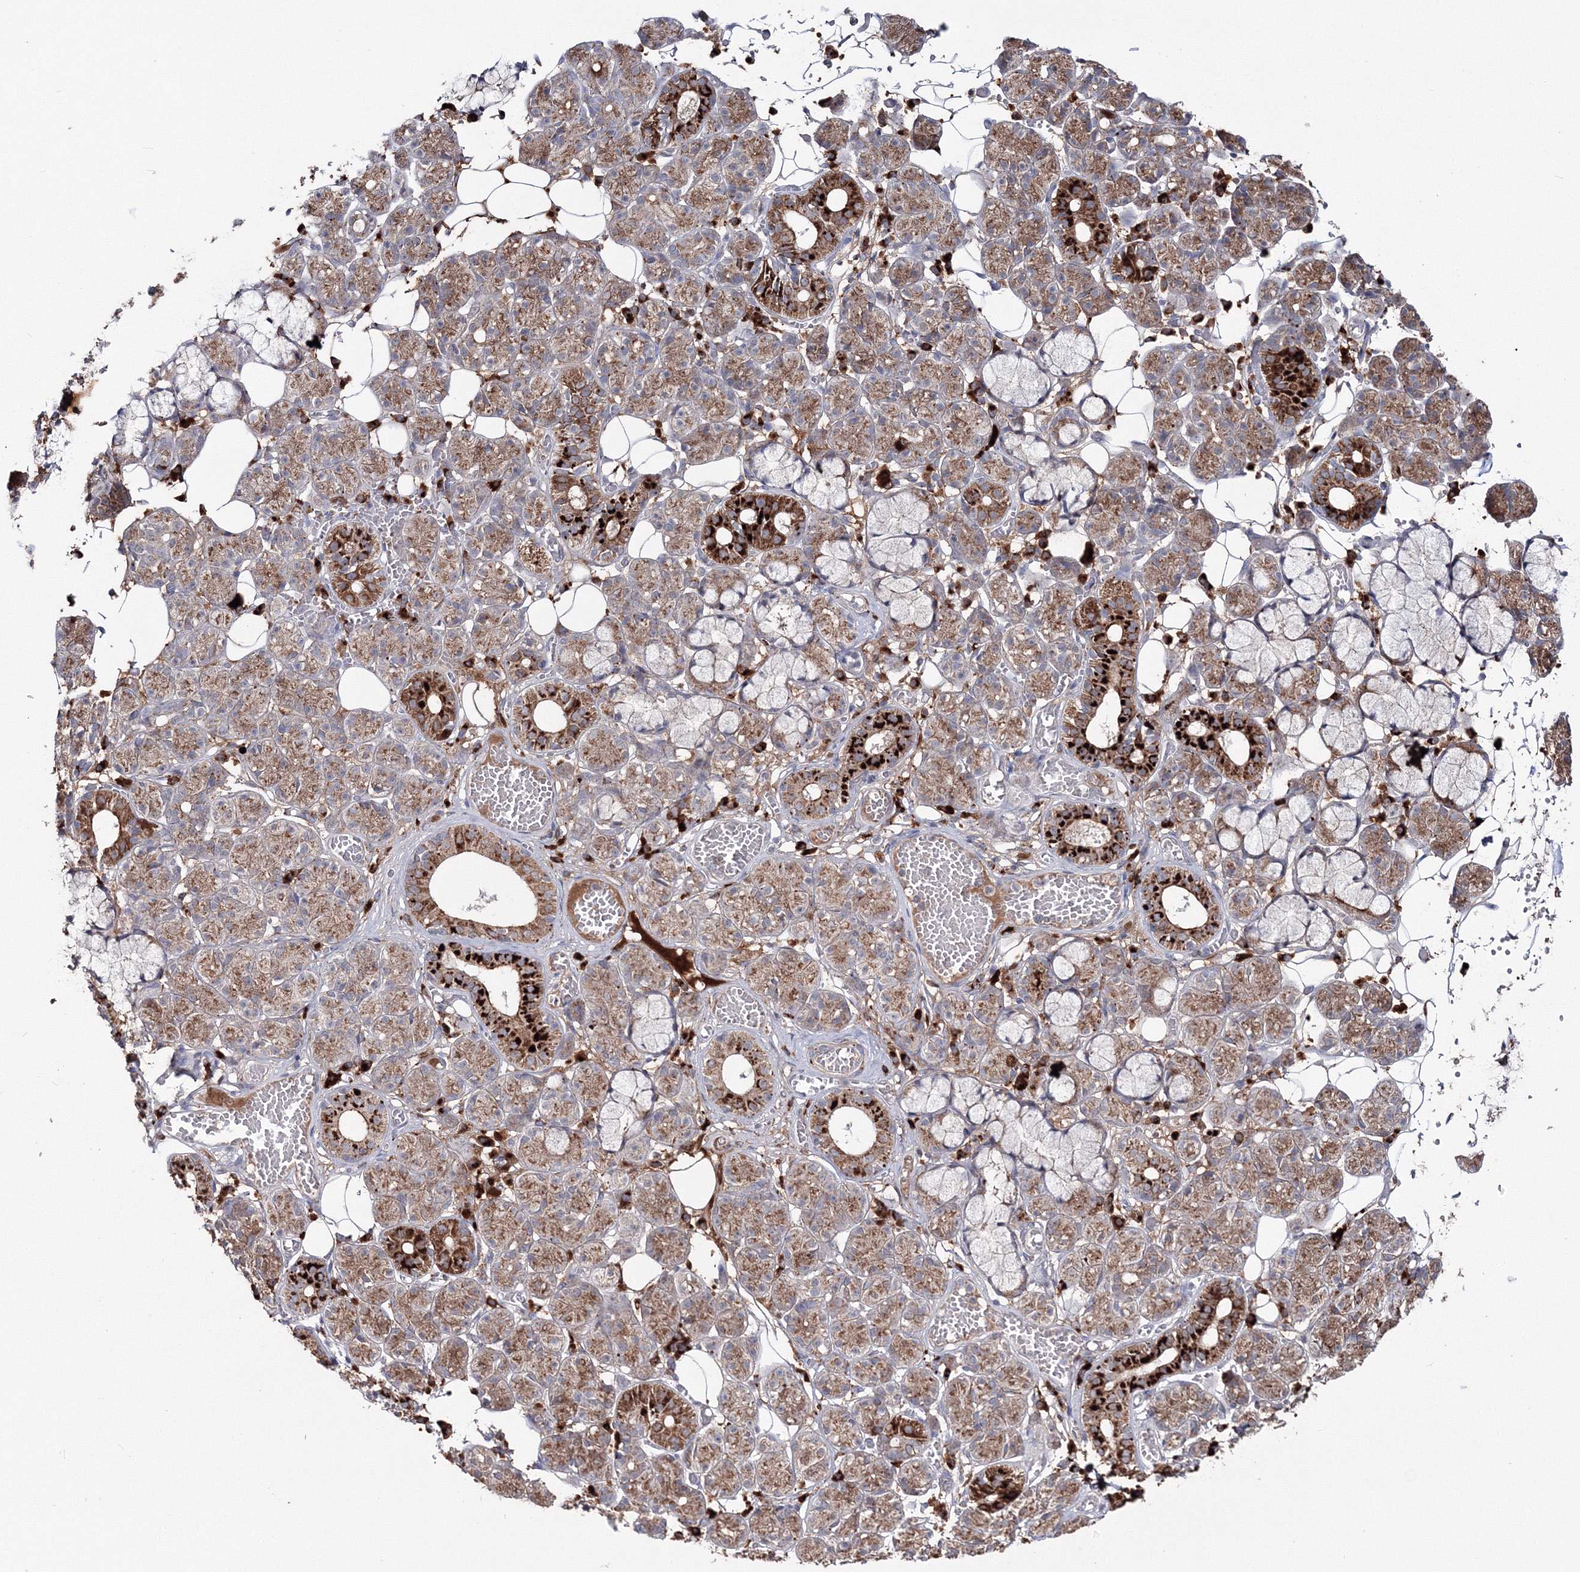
{"staining": {"intensity": "strong", "quantity": "25%-75%", "location": "cytoplasmic/membranous"}, "tissue": "salivary gland", "cell_type": "Glandular cells", "image_type": "normal", "snomed": [{"axis": "morphology", "description": "Normal tissue, NOS"}, {"axis": "topography", "description": "Salivary gland"}], "caption": "Brown immunohistochemical staining in benign human salivary gland demonstrates strong cytoplasmic/membranous positivity in approximately 25%-75% of glandular cells.", "gene": "PEX13", "patient": {"sex": "male", "age": 63}}